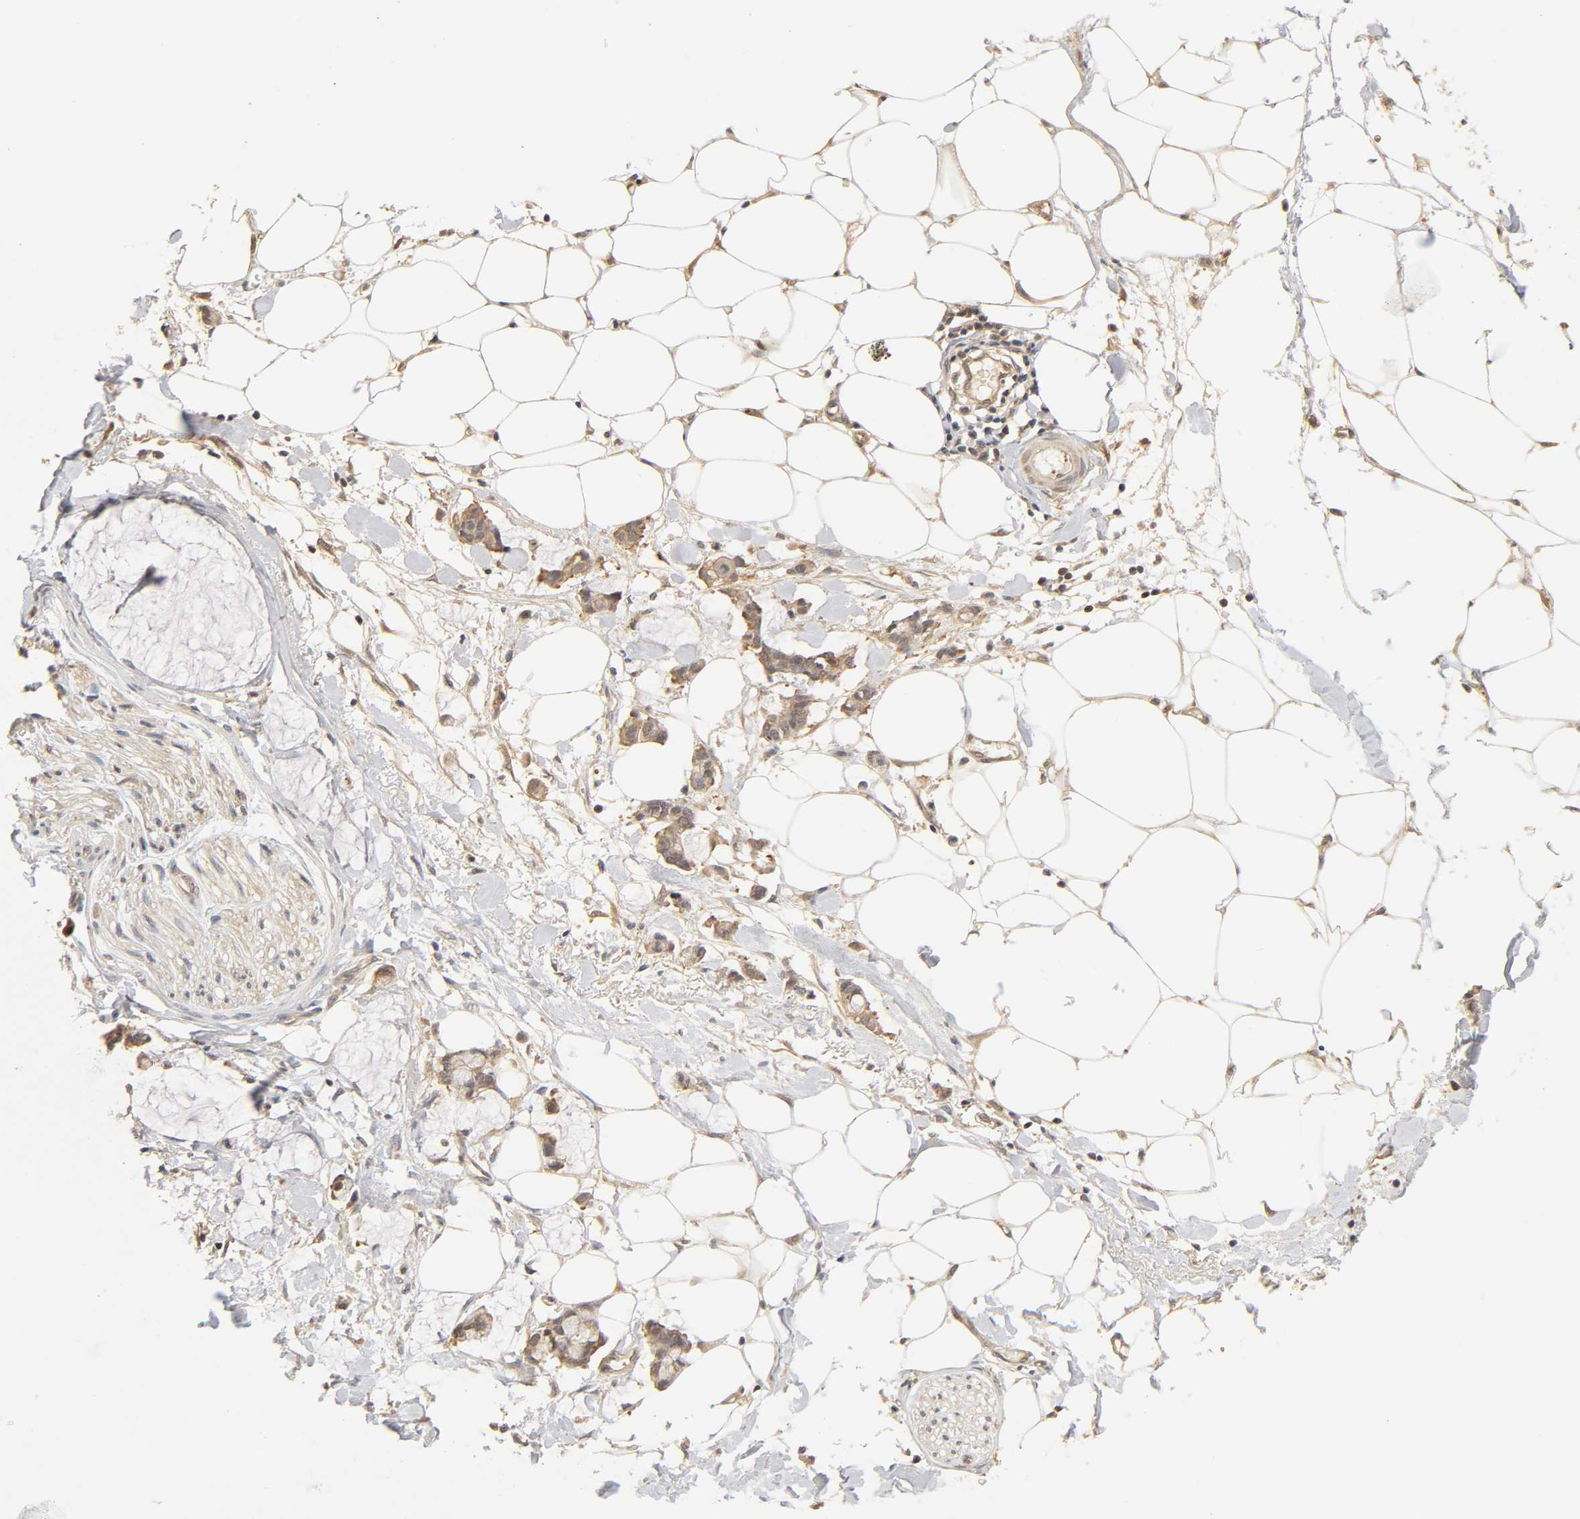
{"staining": {"intensity": "moderate", "quantity": ">75%", "location": "cytoplasmic/membranous"}, "tissue": "adipose tissue", "cell_type": "Adipocytes", "image_type": "normal", "snomed": [{"axis": "morphology", "description": "Normal tissue, NOS"}, {"axis": "morphology", "description": "Adenocarcinoma, NOS"}, {"axis": "topography", "description": "Colon"}, {"axis": "topography", "description": "Peripheral nerve tissue"}], "caption": "High-power microscopy captured an immunohistochemistry (IHC) micrograph of normal adipose tissue, revealing moderate cytoplasmic/membranous expression in about >75% of adipocytes. (brown staining indicates protein expression, while blue staining denotes nuclei).", "gene": "PDE5A", "patient": {"sex": "male", "age": 14}}